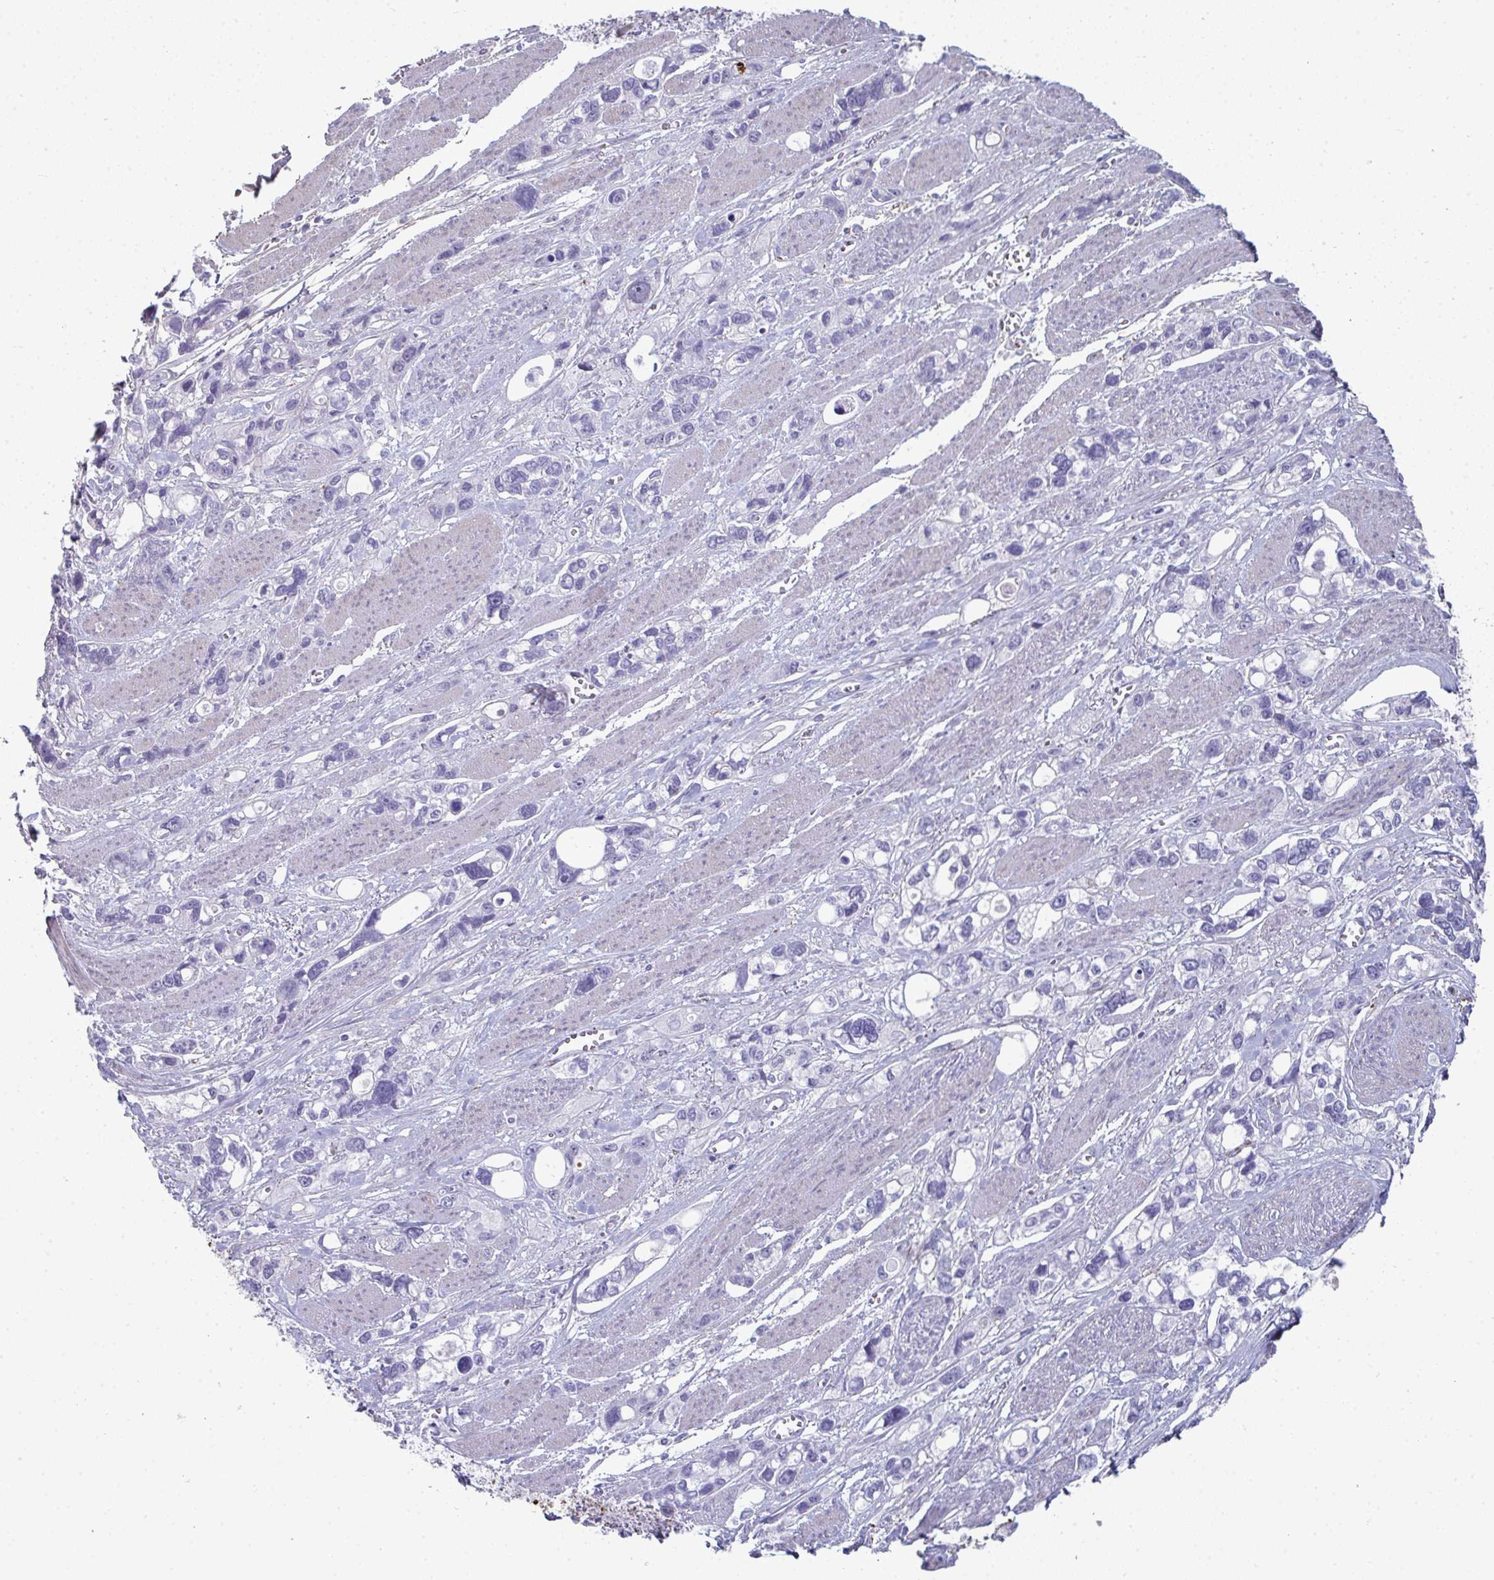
{"staining": {"intensity": "negative", "quantity": "none", "location": "none"}, "tissue": "stomach cancer", "cell_type": "Tumor cells", "image_type": "cancer", "snomed": [{"axis": "morphology", "description": "Adenocarcinoma, NOS"}, {"axis": "topography", "description": "Stomach, upper"}], "caption": "An IHC photomicrograph of stomach adenocarcinoma is shown. There is no staining in tumor cells of stomach adenocarcinoma.", "gene": "A1CF", "patient": {"sex": "female", "age": 81}}